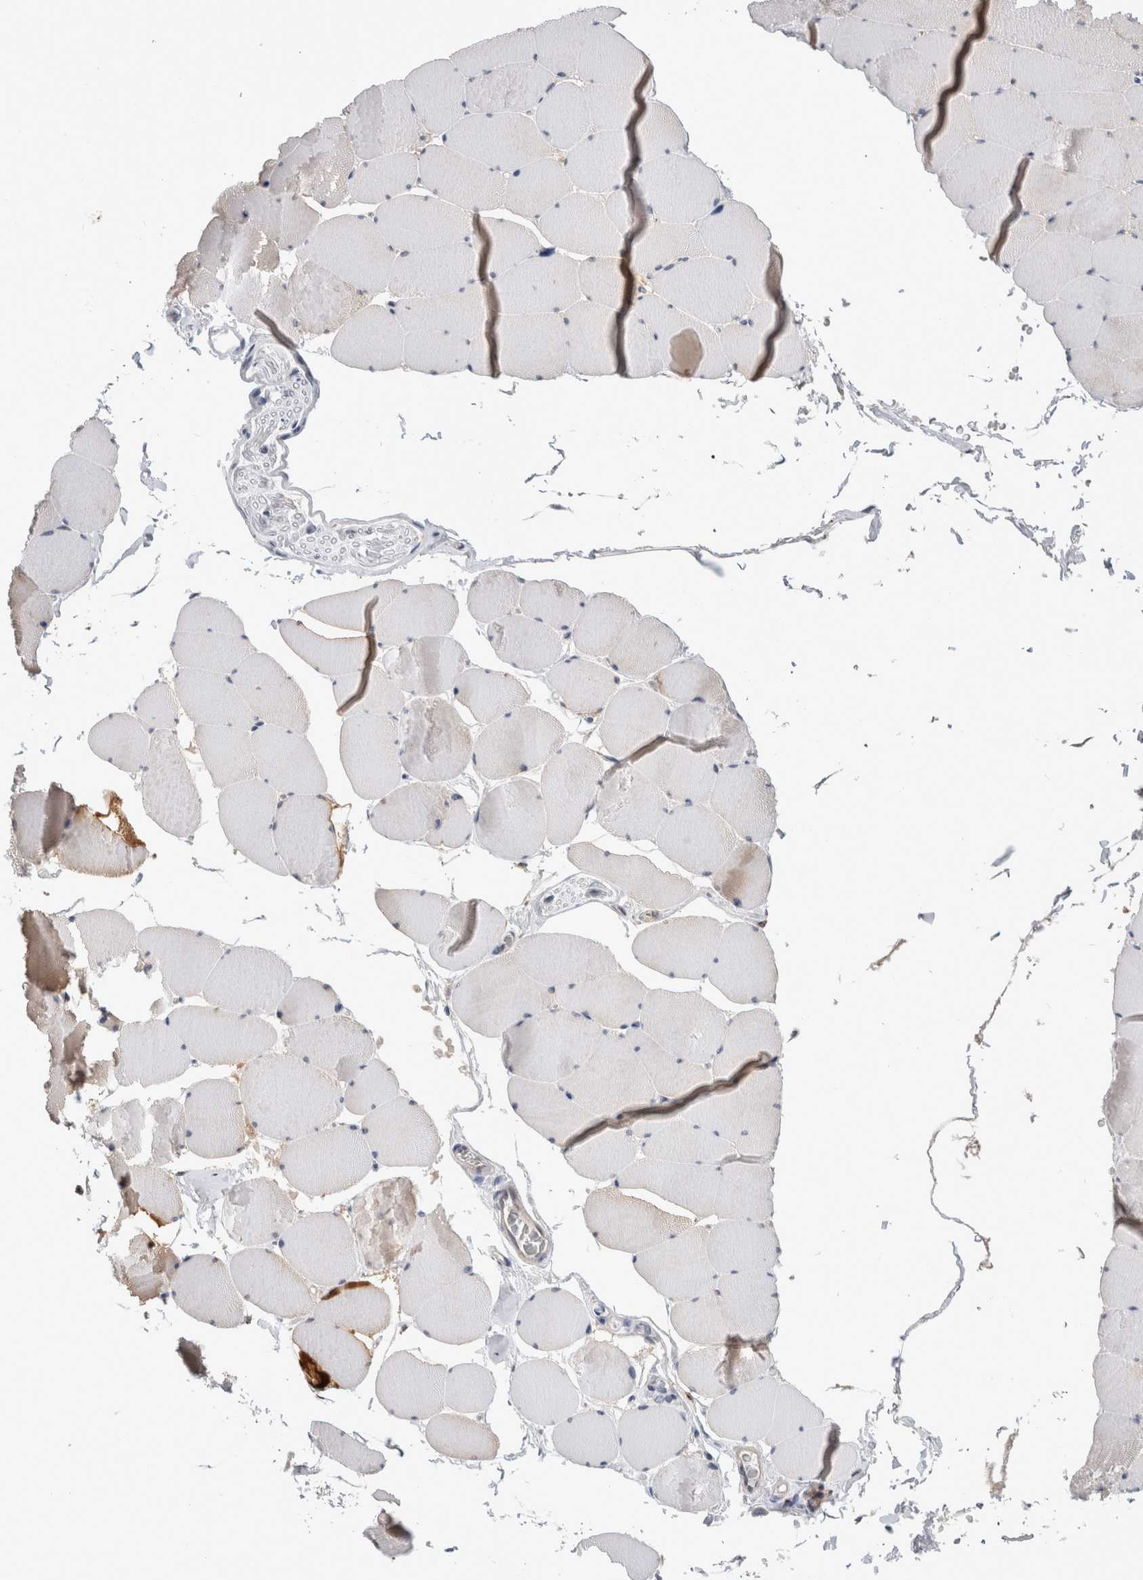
{"staining": {"intensity": "weak", "quantity": "25%-75%", "location": "cytoplasmic/membranous"}, "tissue": "skeletal muscle", "cell_type": "Myocytes", "image_type": "normal", "snomed": [{"axis": "morphology", "description": "Normal tissue, NOS"}, {"axis": "topography", "description": "Skeletal muscle"}], "caption": "This is an image of immunohistochemistry staining of unremarkable skeletal muscle, which shows weak positivity in the cytoplasmic/membranous of myocytes.", "gene": "MRPL37", "patient": {"sex": "male", "age": 62}}